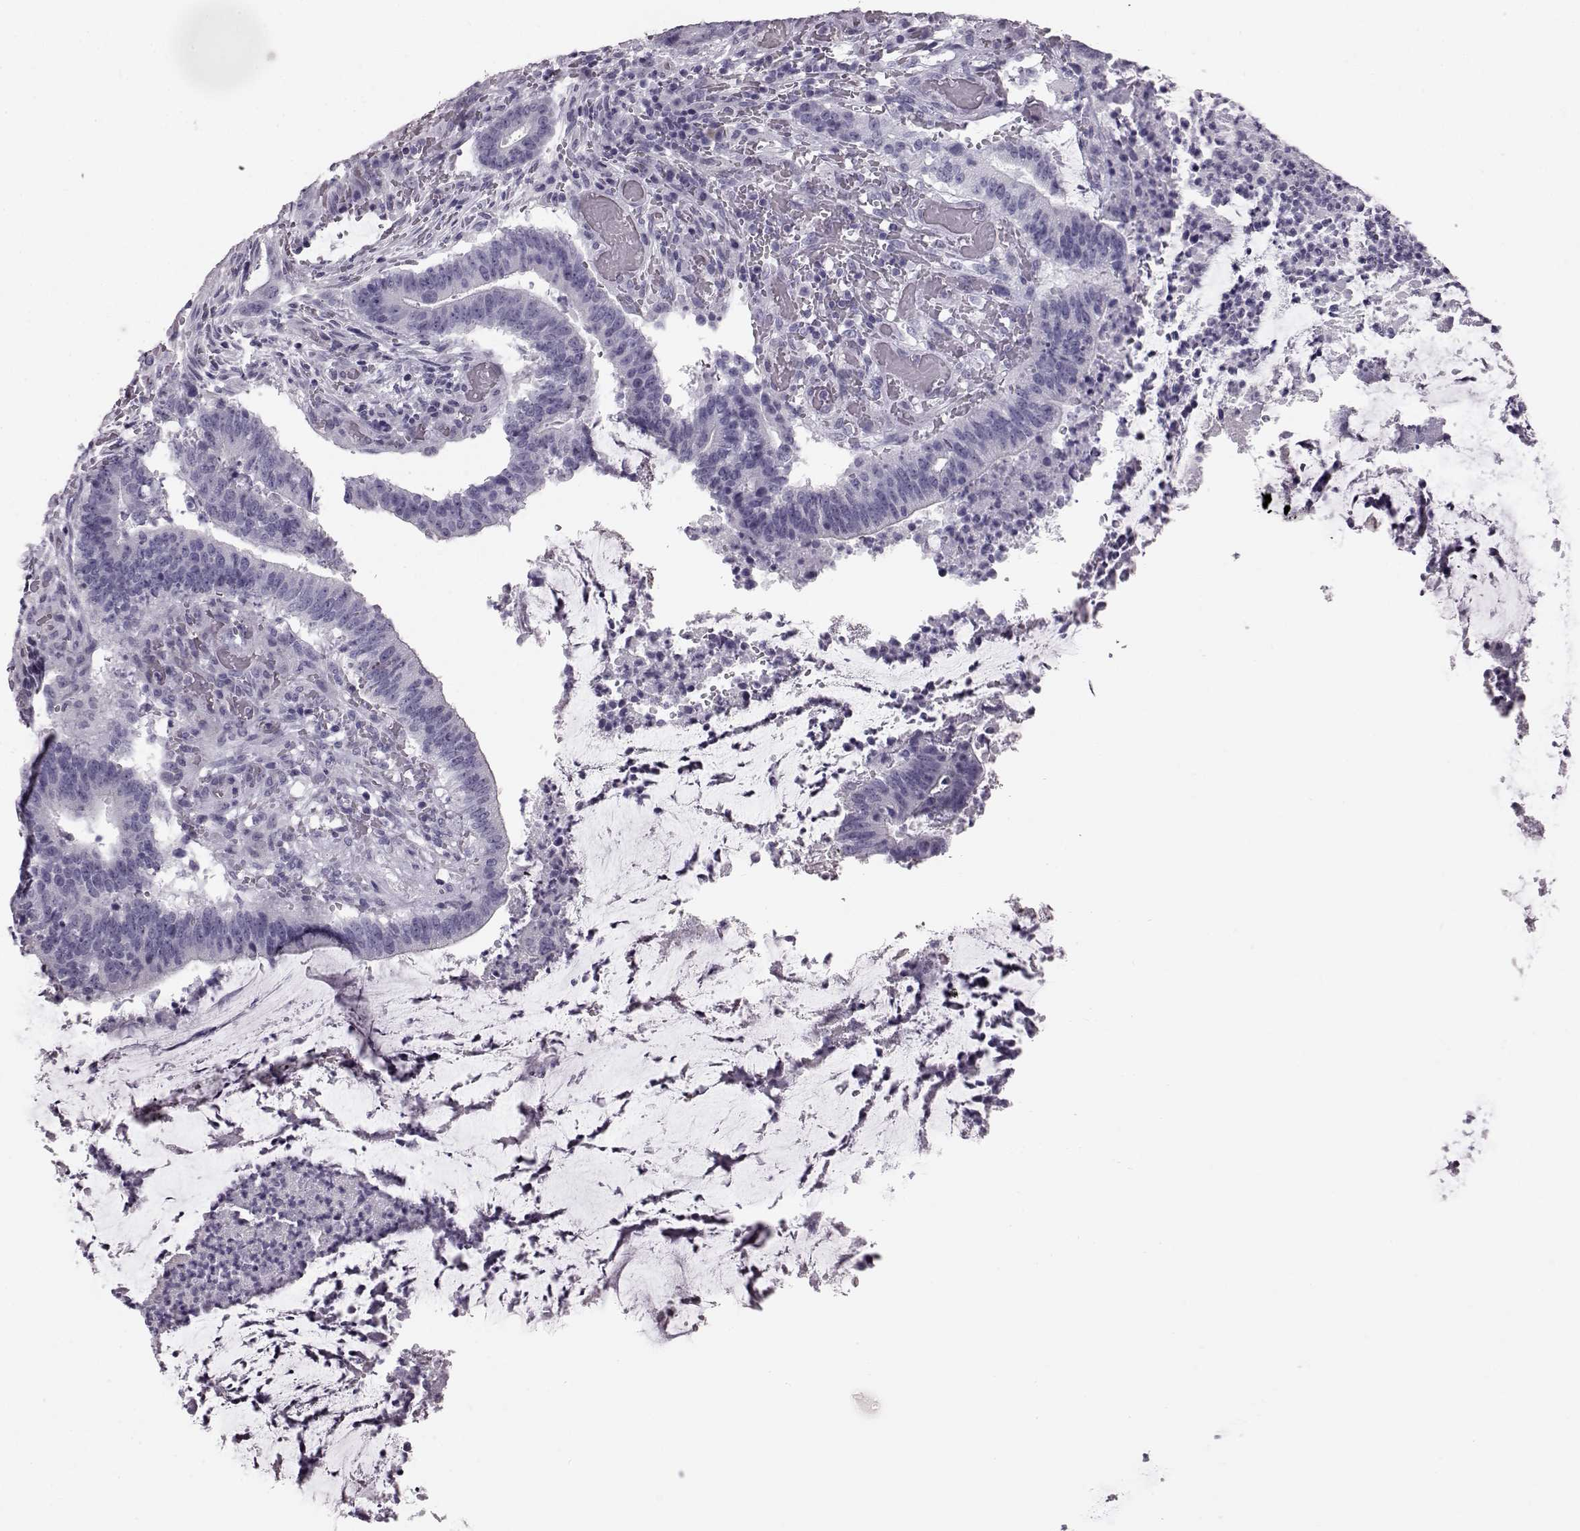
{"staining": {"intensity": "negative", "quantity": "none", "location": "none"}, "tissue": "colorectal cancer", "cell_type": "Tumor cells", "image_type": "cancer", "snomed": [{"axis": "morphology", "description": "Adenocarcinoma, NOS"}, {"axis": "topography", "description": "Colon"}], "caption": "Immunohistochemistry of human adenocarcinoma (colorectal) reveals no staining in tumor cells.", "gene": "TCHHL1", "patient": {"sex": "female", "age": 43}}